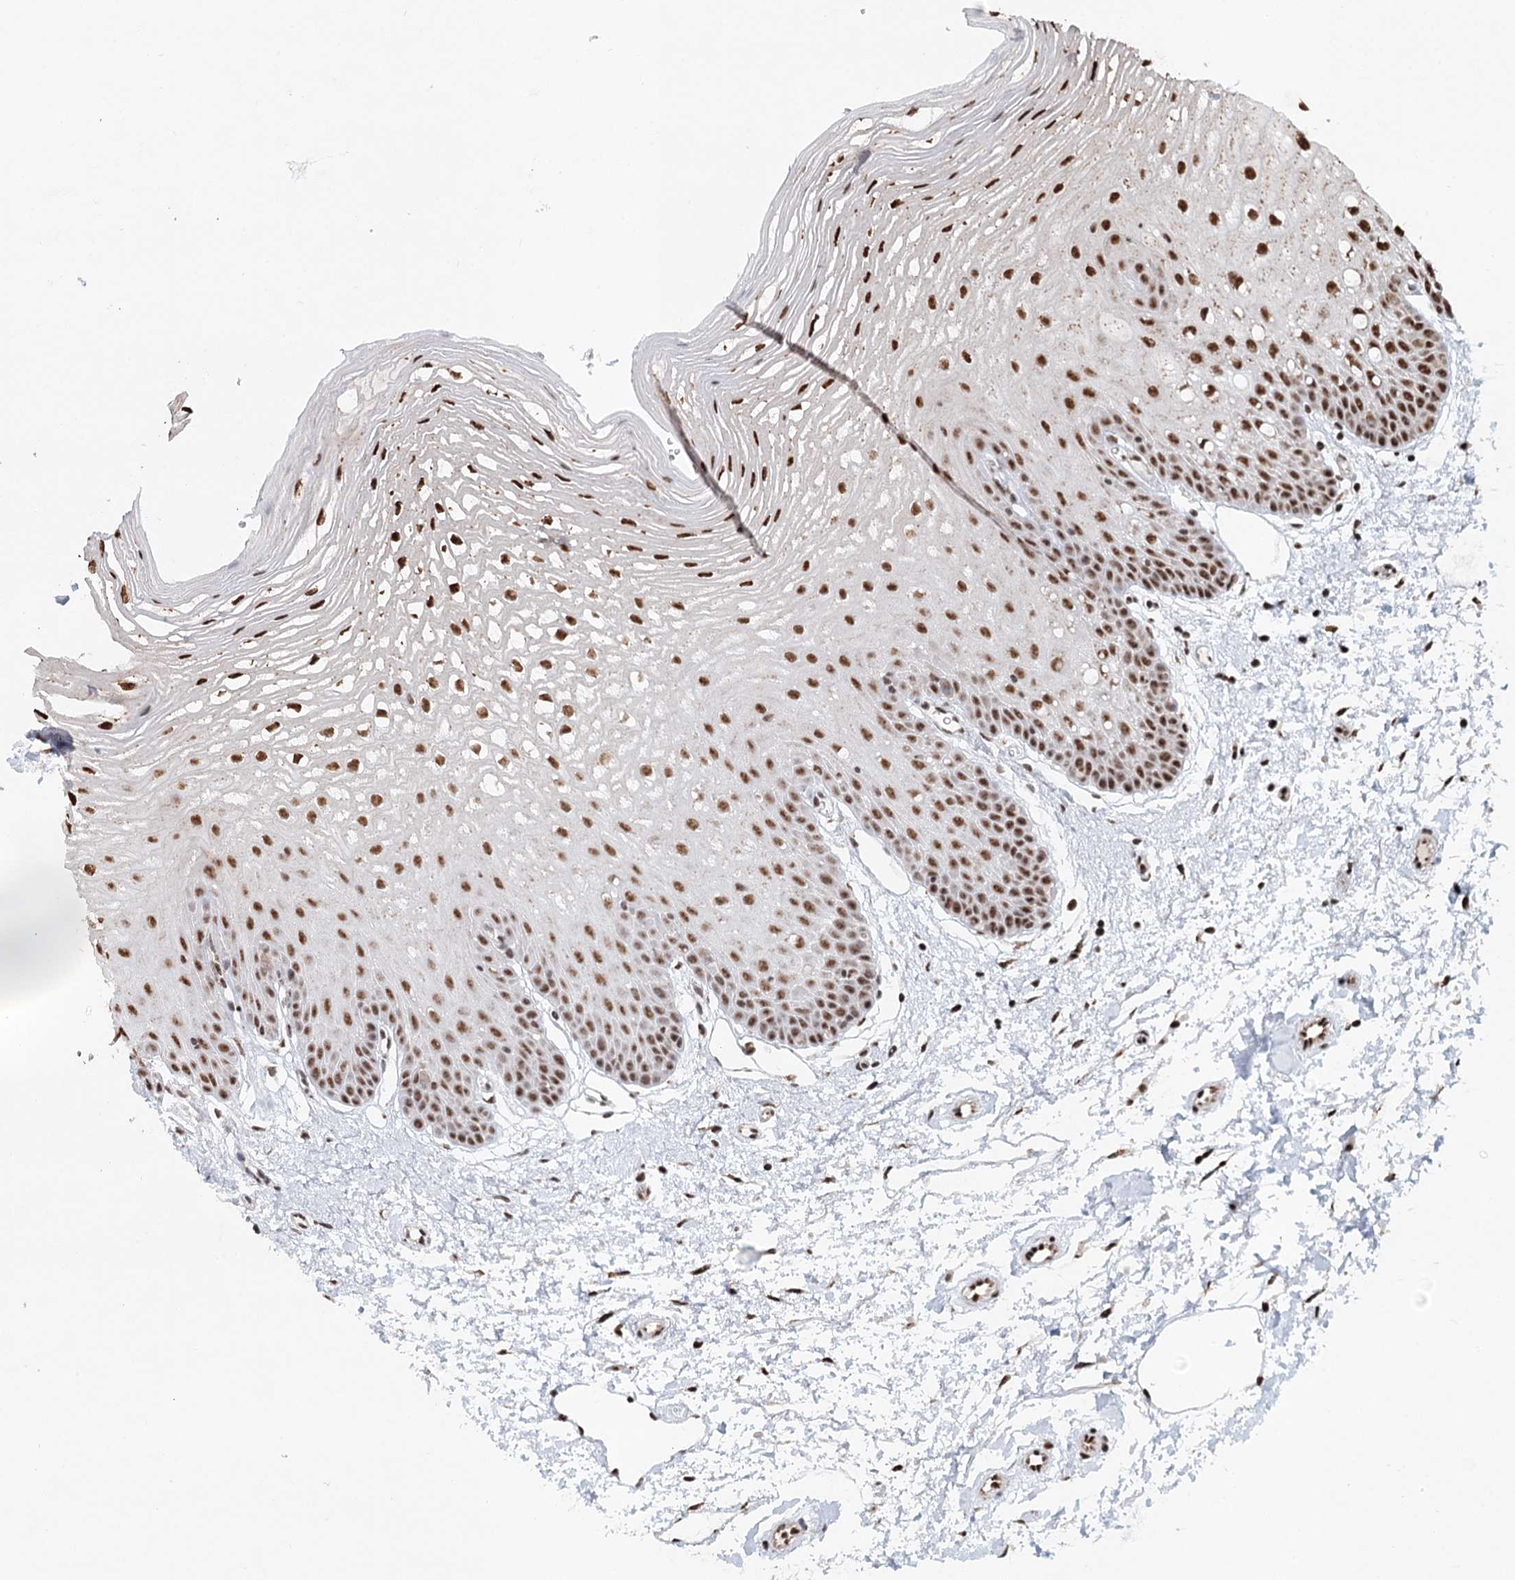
{"staining": {"intensity": "strong", "quantity": ">75%", "location": "nuclear"}, "tissue": "oral mucosa", "cell_type": "Squamous epithelial cells", "image_type": "normal", "snomed": [{"axis": "morphology", "description": "Normal tissue, NOS"}, {"axis": "topography", "description": "Oral tissue"}, {"axis": "topography", "description": "Tounge, NOS"}], "caption": "Protein expression analysis of normal human oral mucosa reveals strong nuclear staining in approximately >75% of squamous epithelial cells.", "gene": "GPALPP1", "patient": {"sex": "female", "age": 73}}